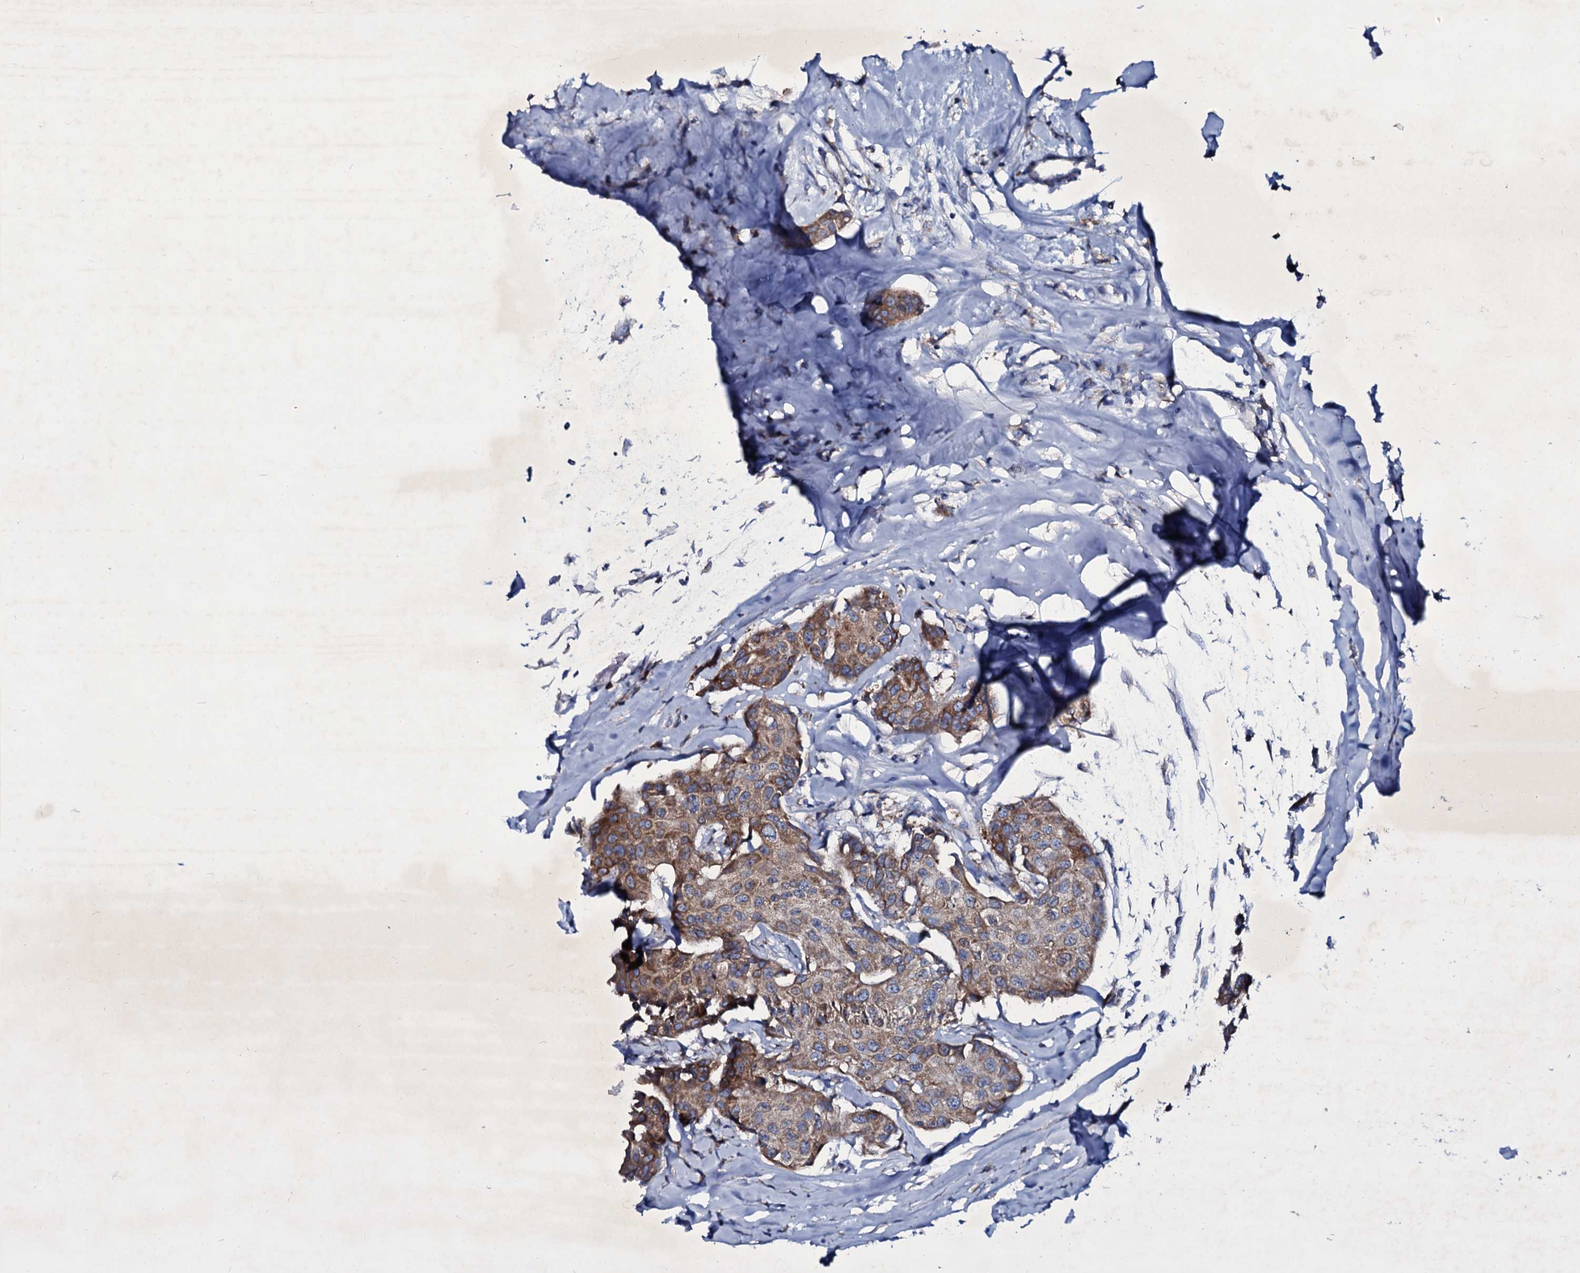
{"staining": {"intensity": "moderate", "quantity": "25%-75%", "location": "cytoplasmic/membranous"}, "tissue": "breast cancer", "cell_type": "Tumor cells", "image_type": "cancer", "snomed": [{"axis": "morphology", "description": "Duct carcinoma"}, {"axis": "topography", "description": "Breast"}], "caption": "Brown immunohistochemical staining in human breast invasive ductal carcinoma exhibits moderate cytoplasmic/membranous expression in approximately 25%-75% of tumor cells. The staining was performed using DAB, with brown indicating positive protein expression. Nuclei are stained blue with hematoxylin.", "gene": "SELENOT", "patient": {"sex": "female", "age": 80}}